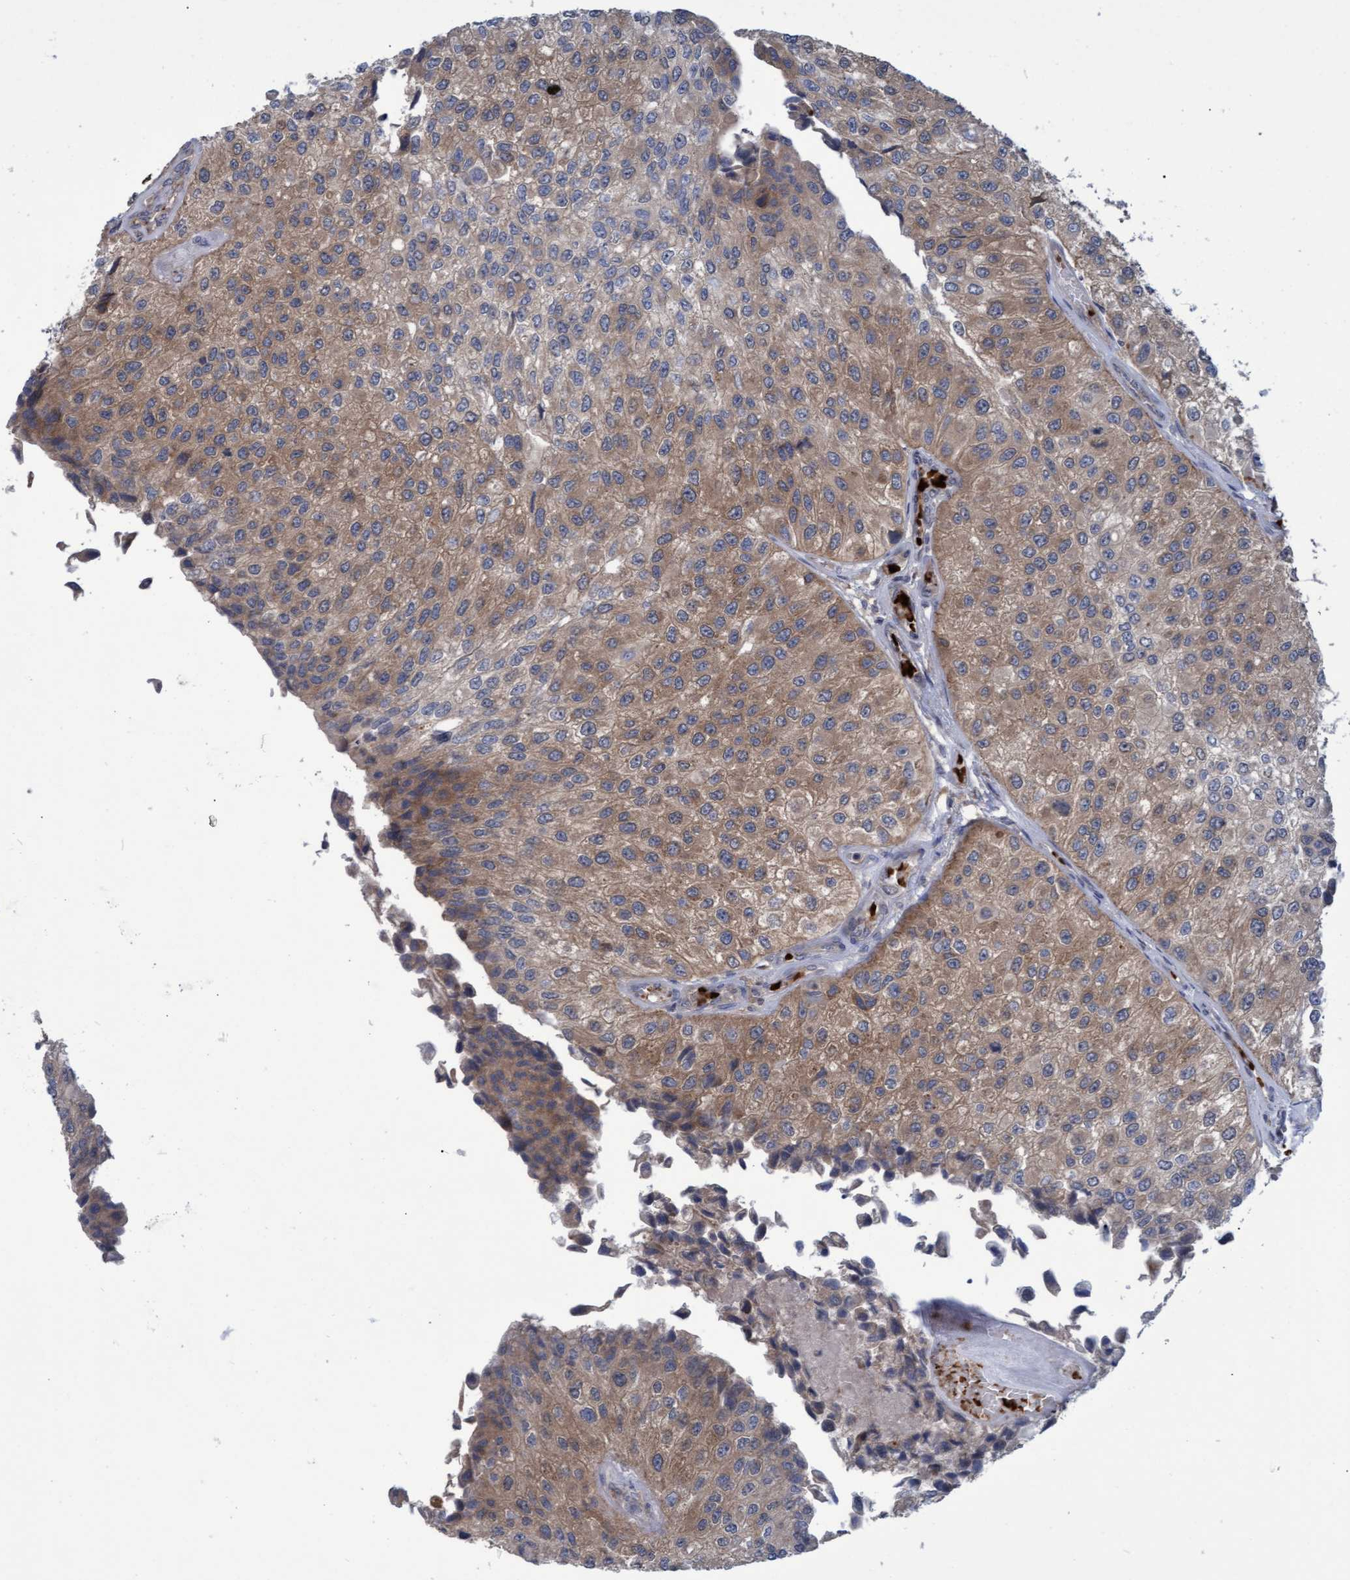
{"staining": {"intensity": "weak", "quantity": ">75%", "location": "cytoplasmic/membranous"}, "tissue": "urothelial cancer", "cell_type": "Tumor cells", "image_type": "cancer", "snomed": [{"axis": "morphology", "description": "Urothelial carcinoma, High grade"}, {"axis": "topography", "description": "Kidney"}, {"axis": "topography", "description": "Urinary bladder"}], "caption": "Tumor cells demonstrate low levels of weak cytoplasmic/membranous positivity in approximately >75% of cells in human urothelial cancer.", "gene": "NAA15", "patient": {"sex": "male", "age": 77}}